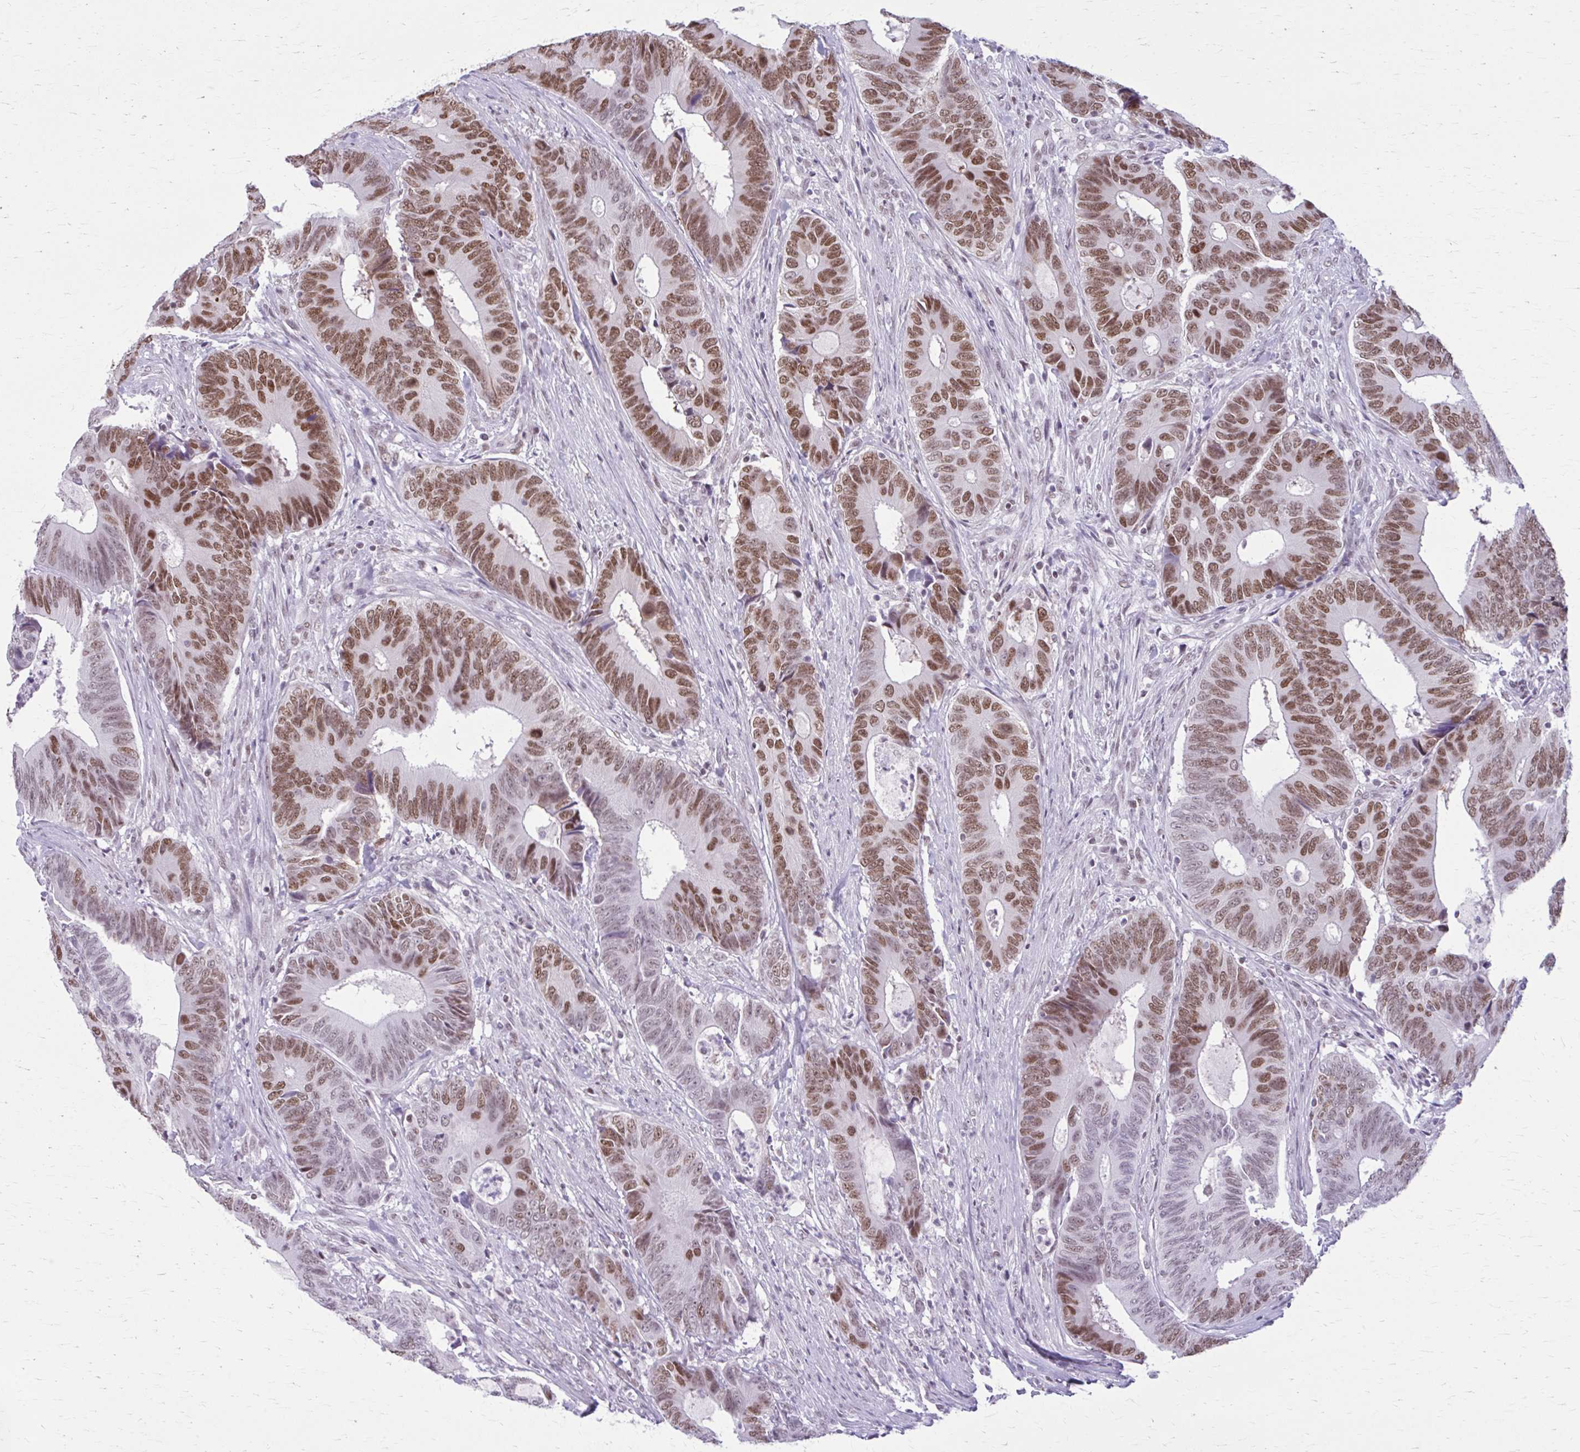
{"staining": {"intensity": "moderate", "quantity": ">75%", "location": "nuclear"}, "tissue": "colorectal cancer", "cell_type": "Tumor cells", "image_type": "cancer", "snomed": [{"axis": "morphology", "description": "Adenocarcinoma, NOS"}, {"axis": "topography", "description": "Colon"}], "caption": "DAB (3,3'-diaminobenzidine) immunohistochemical staining of colorectal adenocarcinoma exhibits moderate nuclear protein staining in approximately >75% of tumor cells.", "gene": "PABIR1", "patient": {"sex": "male", "age": 87}}